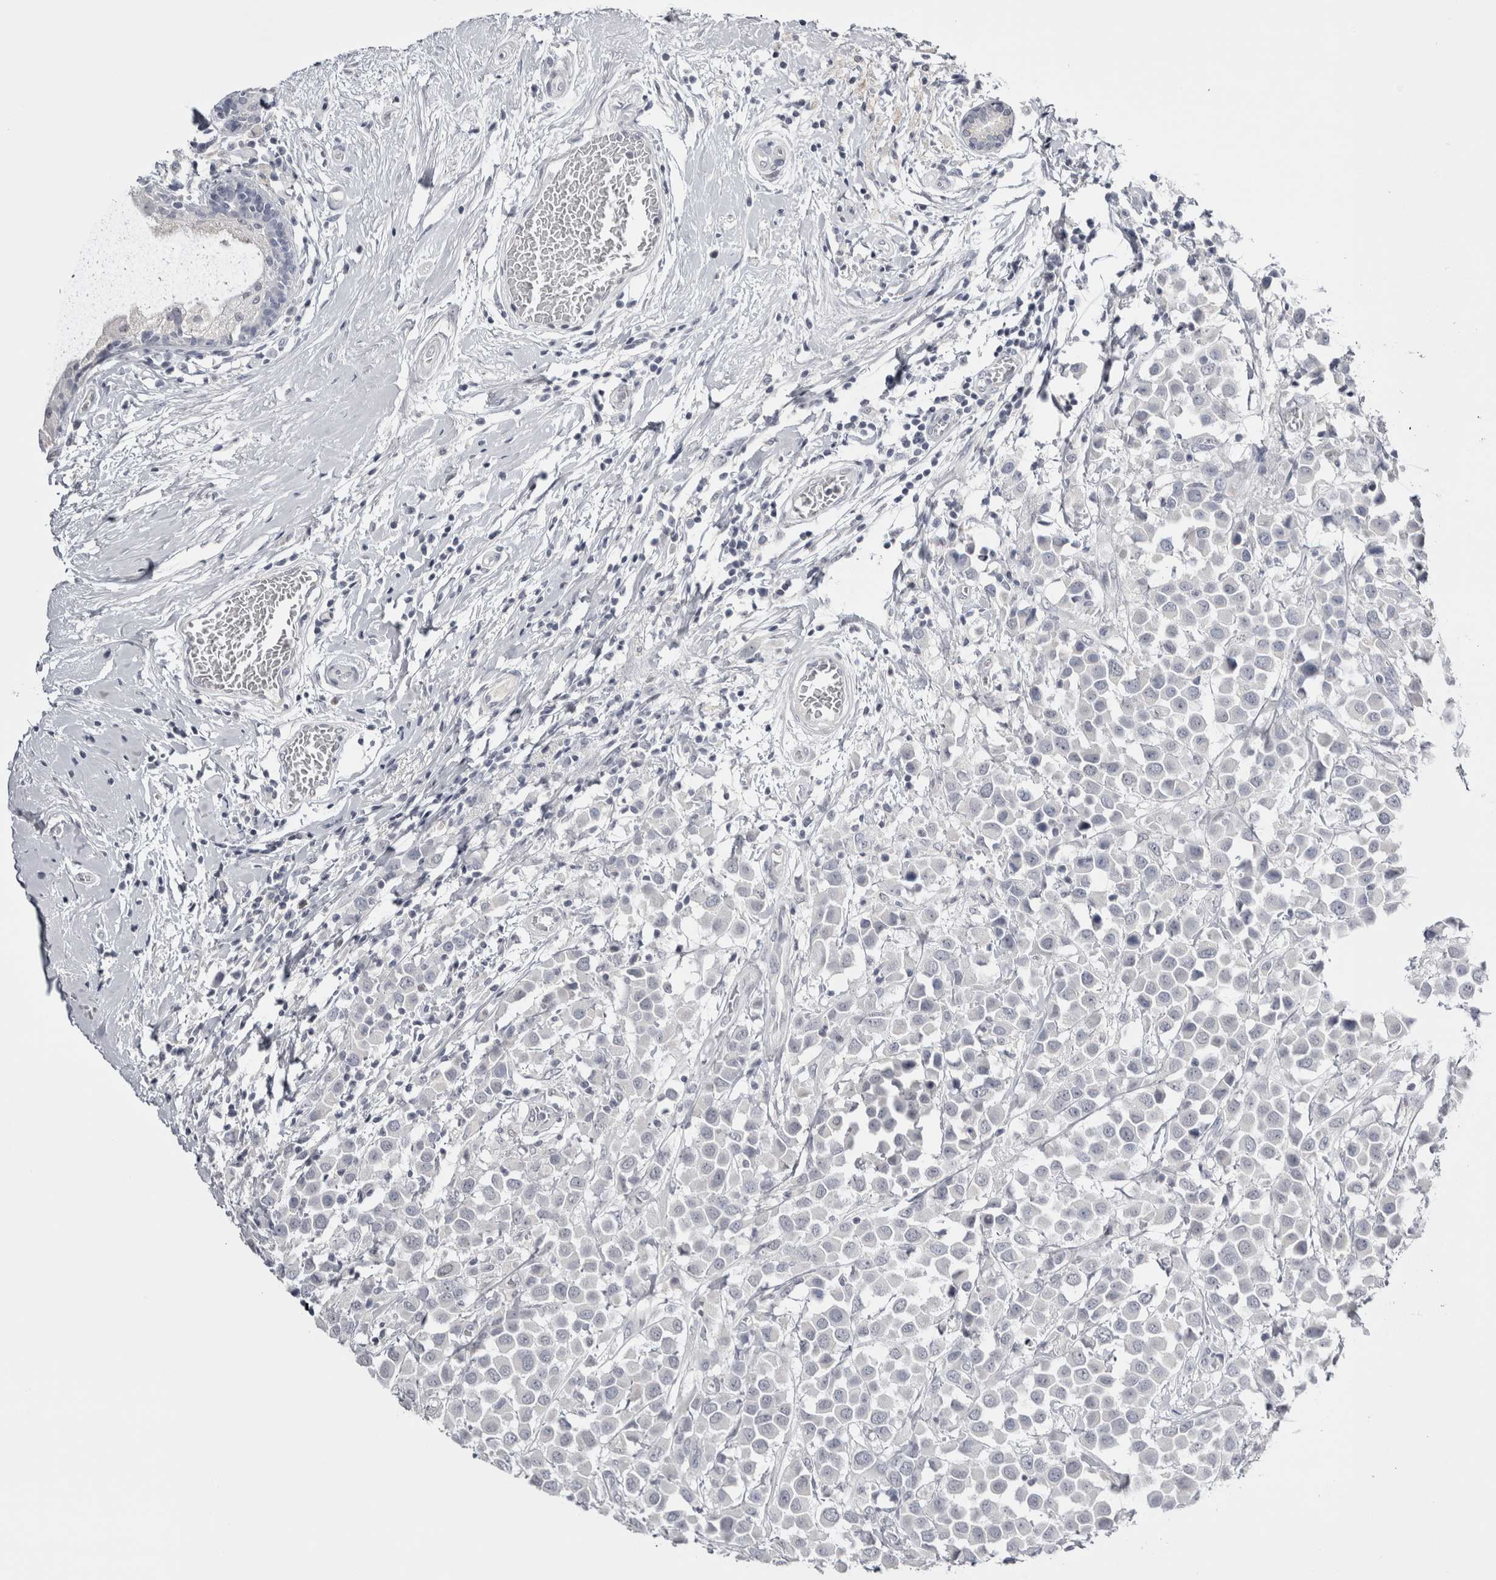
{"staining": {"intensity": "negative", "quantity": "none", "location": "none"}, "tissue": "breast cancer", "cell_type": "Tumor cells", "image_type": "cancer", "snomed": [{"axis": "morphology", "description": "Duct carcinoma"}, {"axis": "topography", "description": "Breast"}], "caption": "The immunohistochemistry image has no significant expression in tumor cells of breast cancer tissue.", "gene": "FNDC8", "patient": {"sex": "female", "age": 61}}